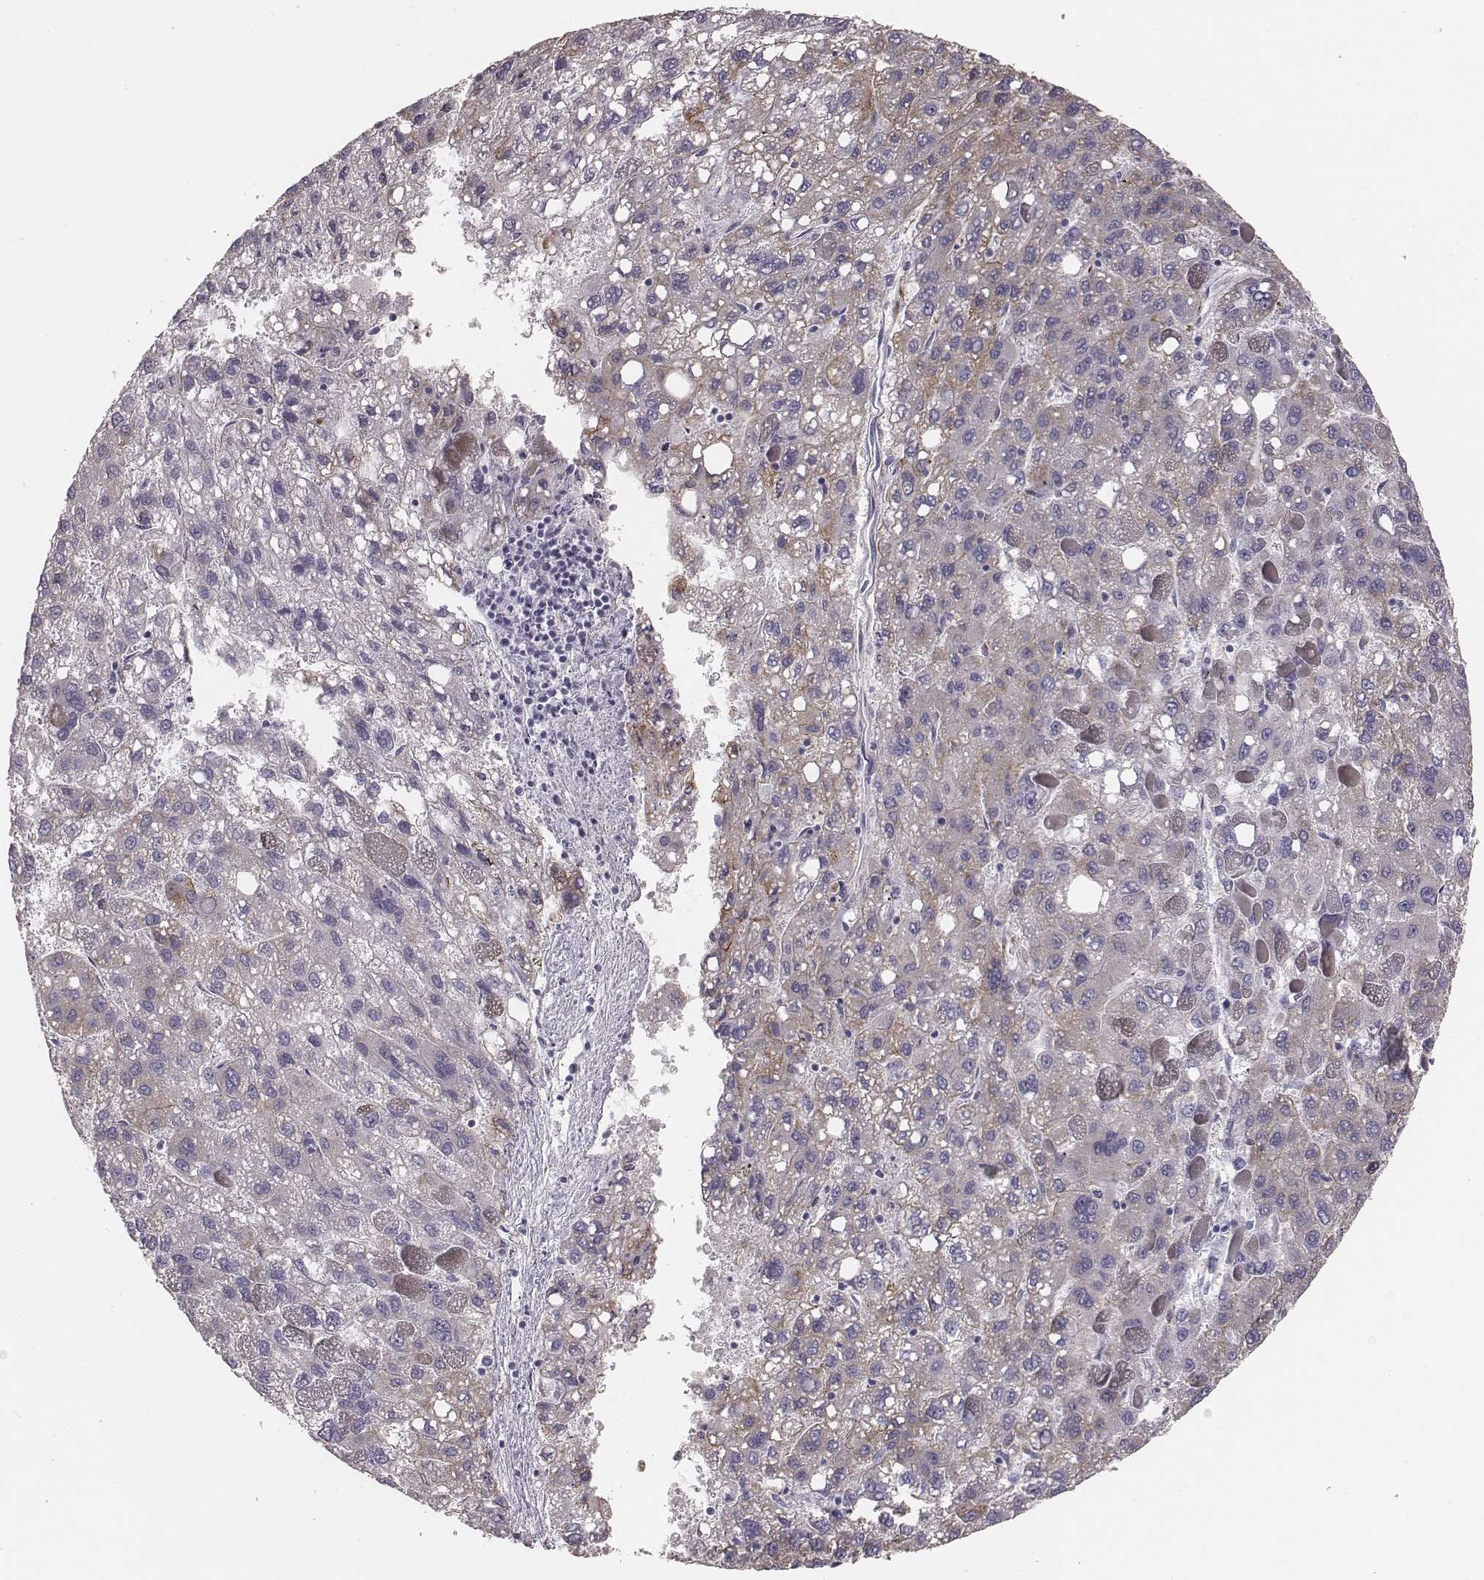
{"staining": {"intensity": "weak", "quantity": "<25%", "location": "cytoplasmic/membranous"}, "tissue": "liver cancer", "cell_type": "Tumor cells", "image_type": "cancer", "snomed": [{"axis": "morphology", "description": "Carcinoma, Hepatocellular, NOS"}, {"axis": "topography", "description": "Liver"}], "caption": "The histopathology image reveals no staining of tumor cells in liver hepatocellular carcinoma.", "gene": "PRKCZ", "patient": {"sex": "female", "age": 82}}